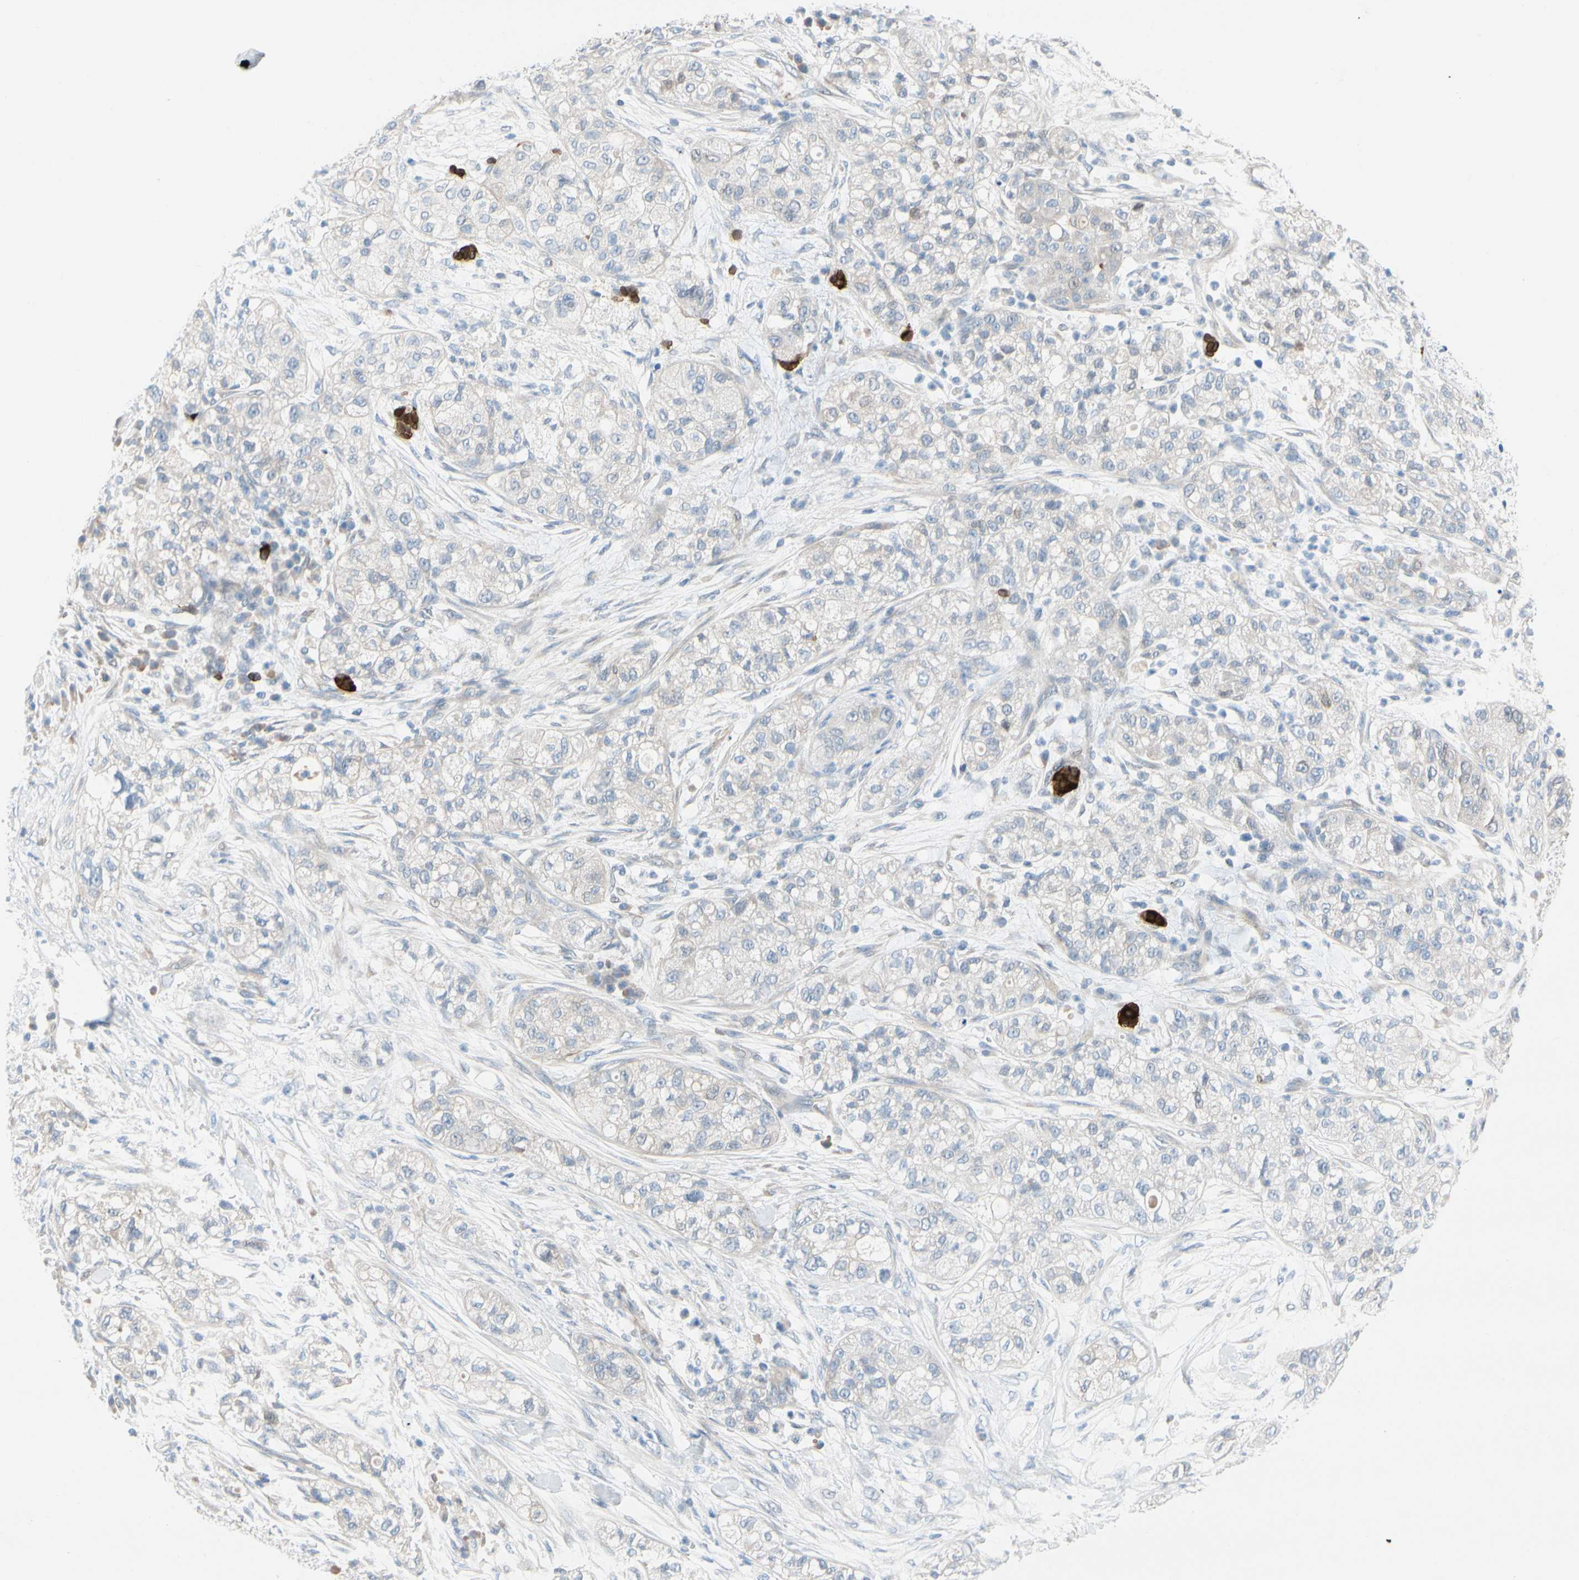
{"staining": {"intensity": "weak", "quantity": "<25%", "location": "cytoplasmic/membranous"}, "tissue": "pancreatic cancer", "cell_type": "Tumor cells", "image_type": "cancer", "snomed": [{"axis": "morphology", "description": "Adenocarcinoma, NOS"}, {"axis": "topography", "description": "Pancreas"}], "caption": "Pancreatic cancer (adenocarcinoma) stained for a protein using immunohistochemistry (IHC) shows no positivity tumor cells.", "gene": "ZNF132", "patient": {"sex": "female", "age": 78}}